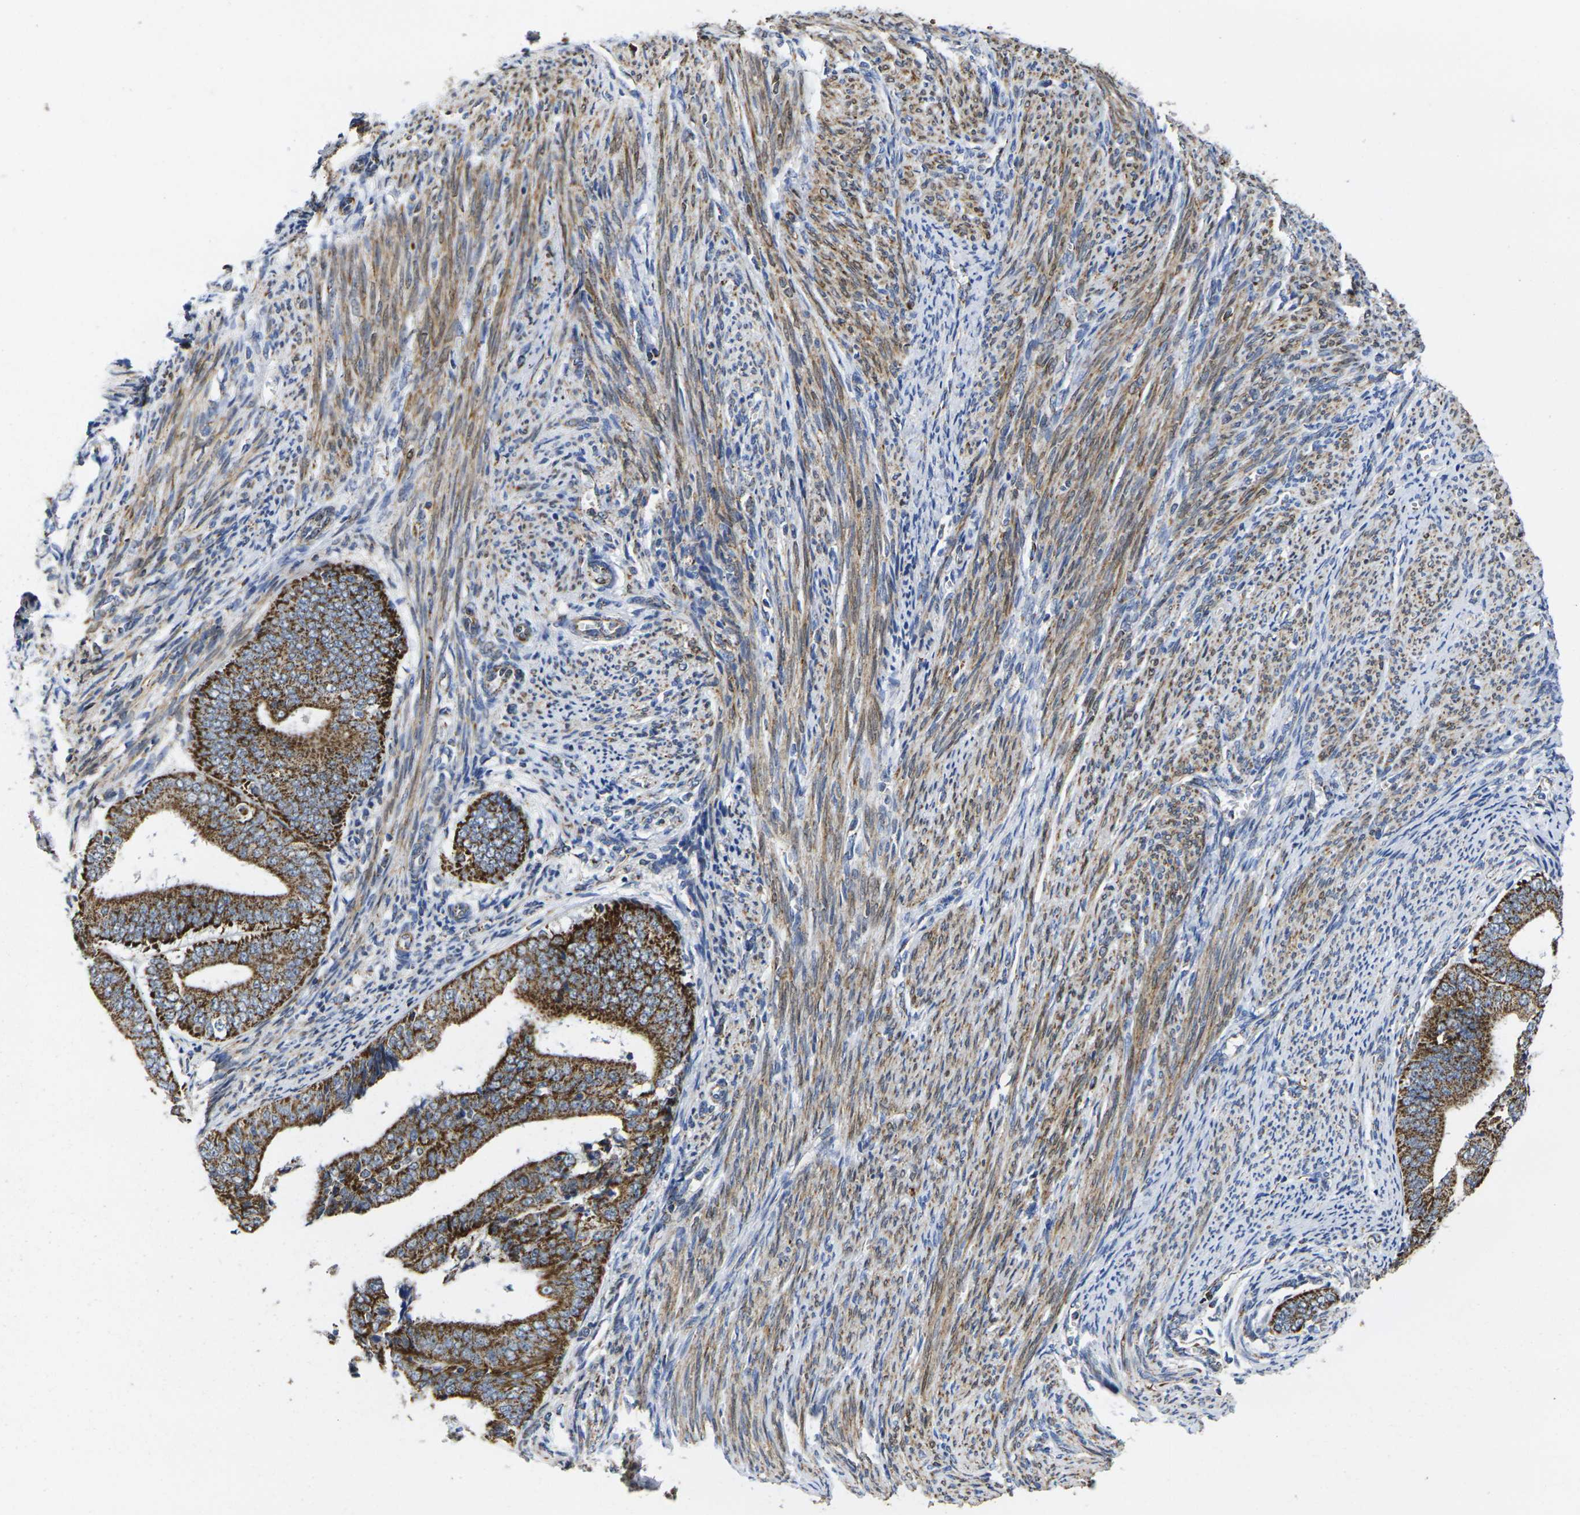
{"staining": {"intensity": "strong", "quantity": ">75%", "location": "cytoplasmic/membranous"}, "tissue": "endometrial cancer", "cell_type": "Tumor cells", "image_type": "cancer", "snomed": [{"axis": "morphology", "description": "Adenocarcinoma, NOS"}, {"axis": "topography", "description": "Endometrium"}], "caption": "Protein expression analysis of human adenocarcinoma (endometrial) reveals strong cytoplasmic/membranous expression in approximately >75% of tumor cells. Using DAB (brown) and hematoxylin (blue) stains, captured at high magnification using brightfield microscopy.", "gene": "P2RY11", "patient": {"sex": "female", "age": 63}}